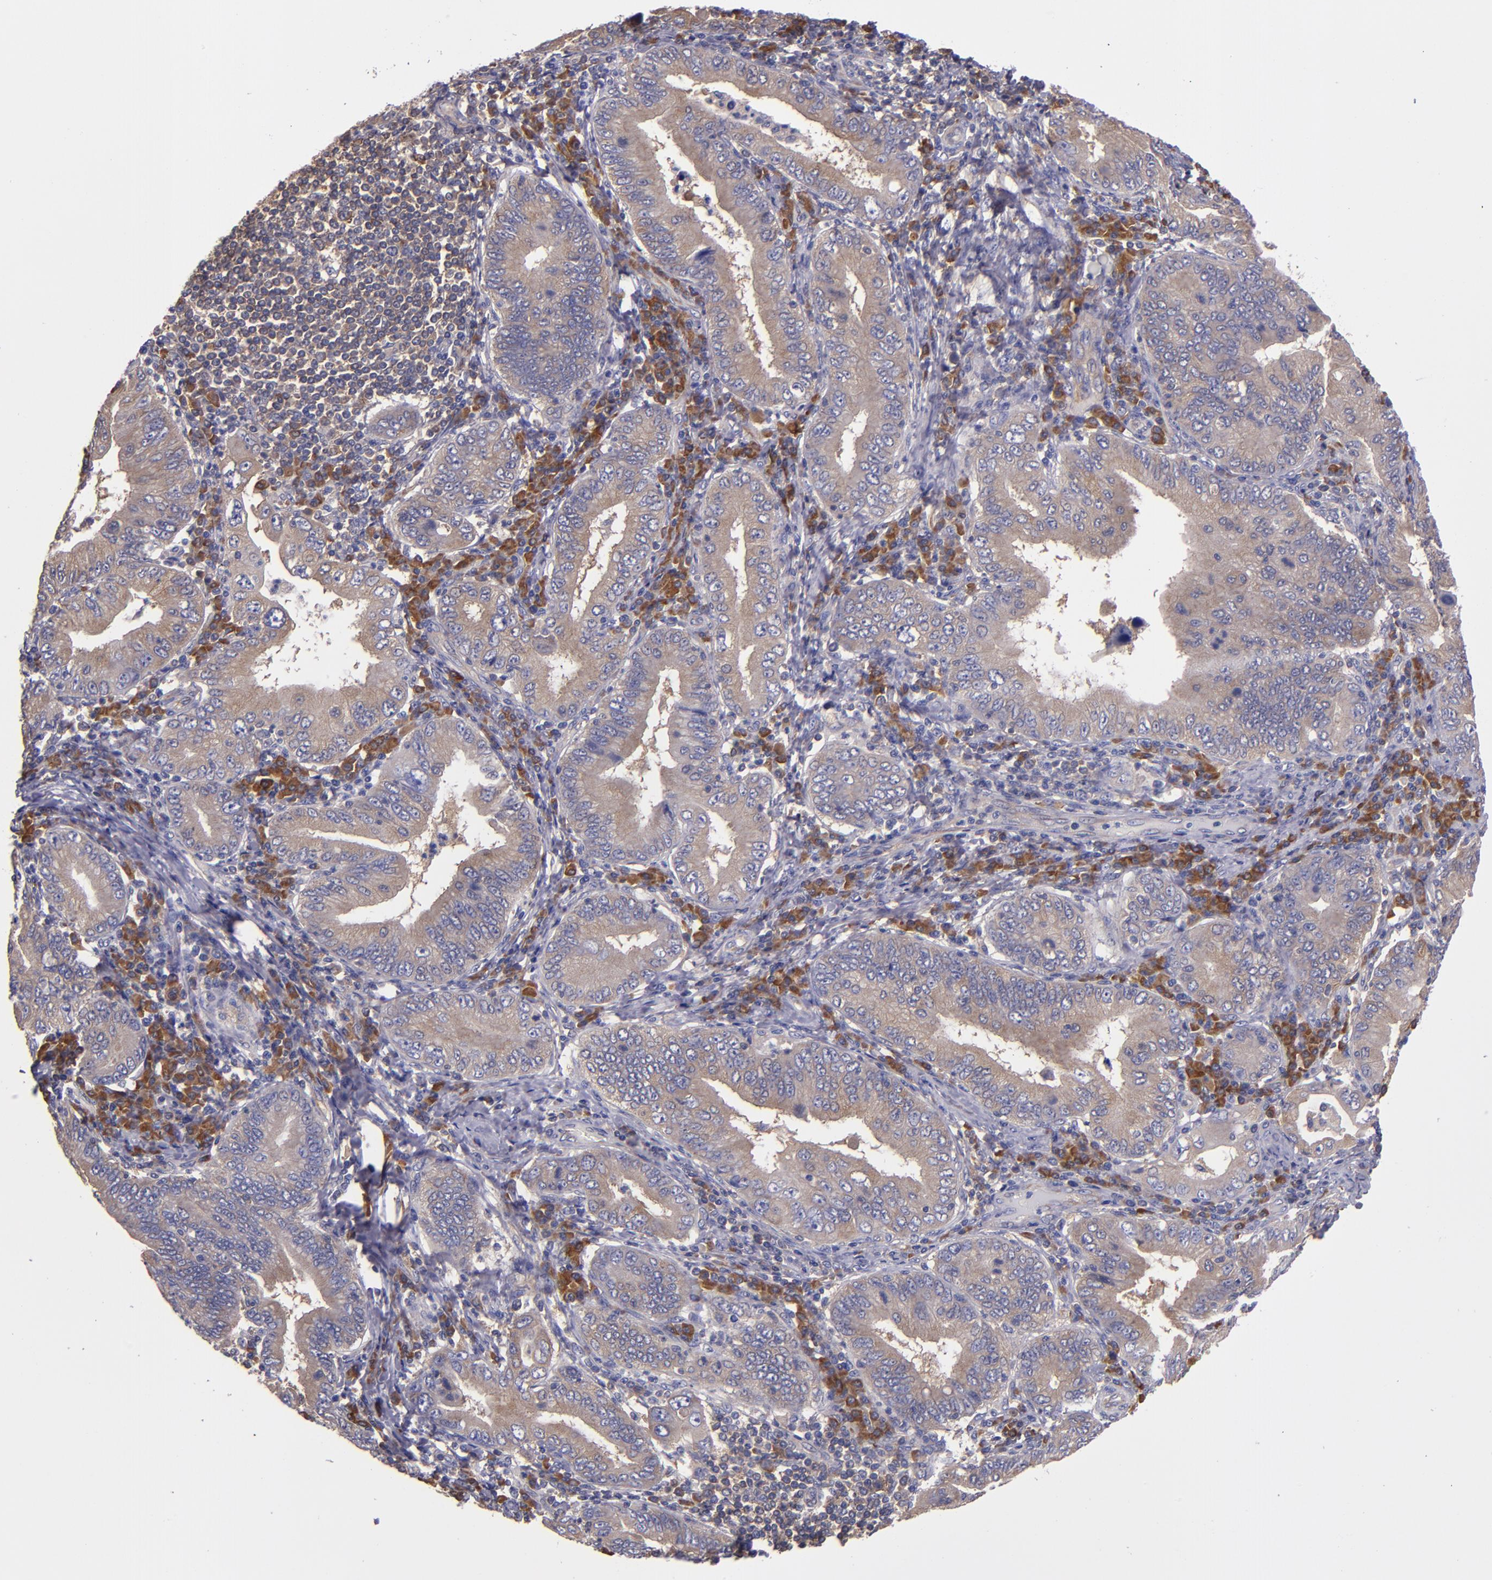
{"staining": {"intensity": "weak", "quantity": "25%-75%", "location": "cytoplasmic/membranous"}, "tissue": "stomach cancer", "cell_type": "Tumor cells", "image_type": "cancer", "snomed": [{"axis": "morphology", "description": "Normal tissue, NOS"}, {"axis": "morphology", "description": "Adenocarcinoma, NOS"}, {"axis": "topography", "description": "Esophagus"}, {"axis": "topography", "description": "Stomach, upper"}, {"axis": "topography", "description": "Peripheral nerve tissue"}], "caption": "Immunohistochemical staining of stomach cancer shows low levels of weak cytoplasmic/membranous protein positivity in approximately 25%-75% of tumor cells.", "gene": "CARS1", "patient": {"sex": "male", "age": 62}}